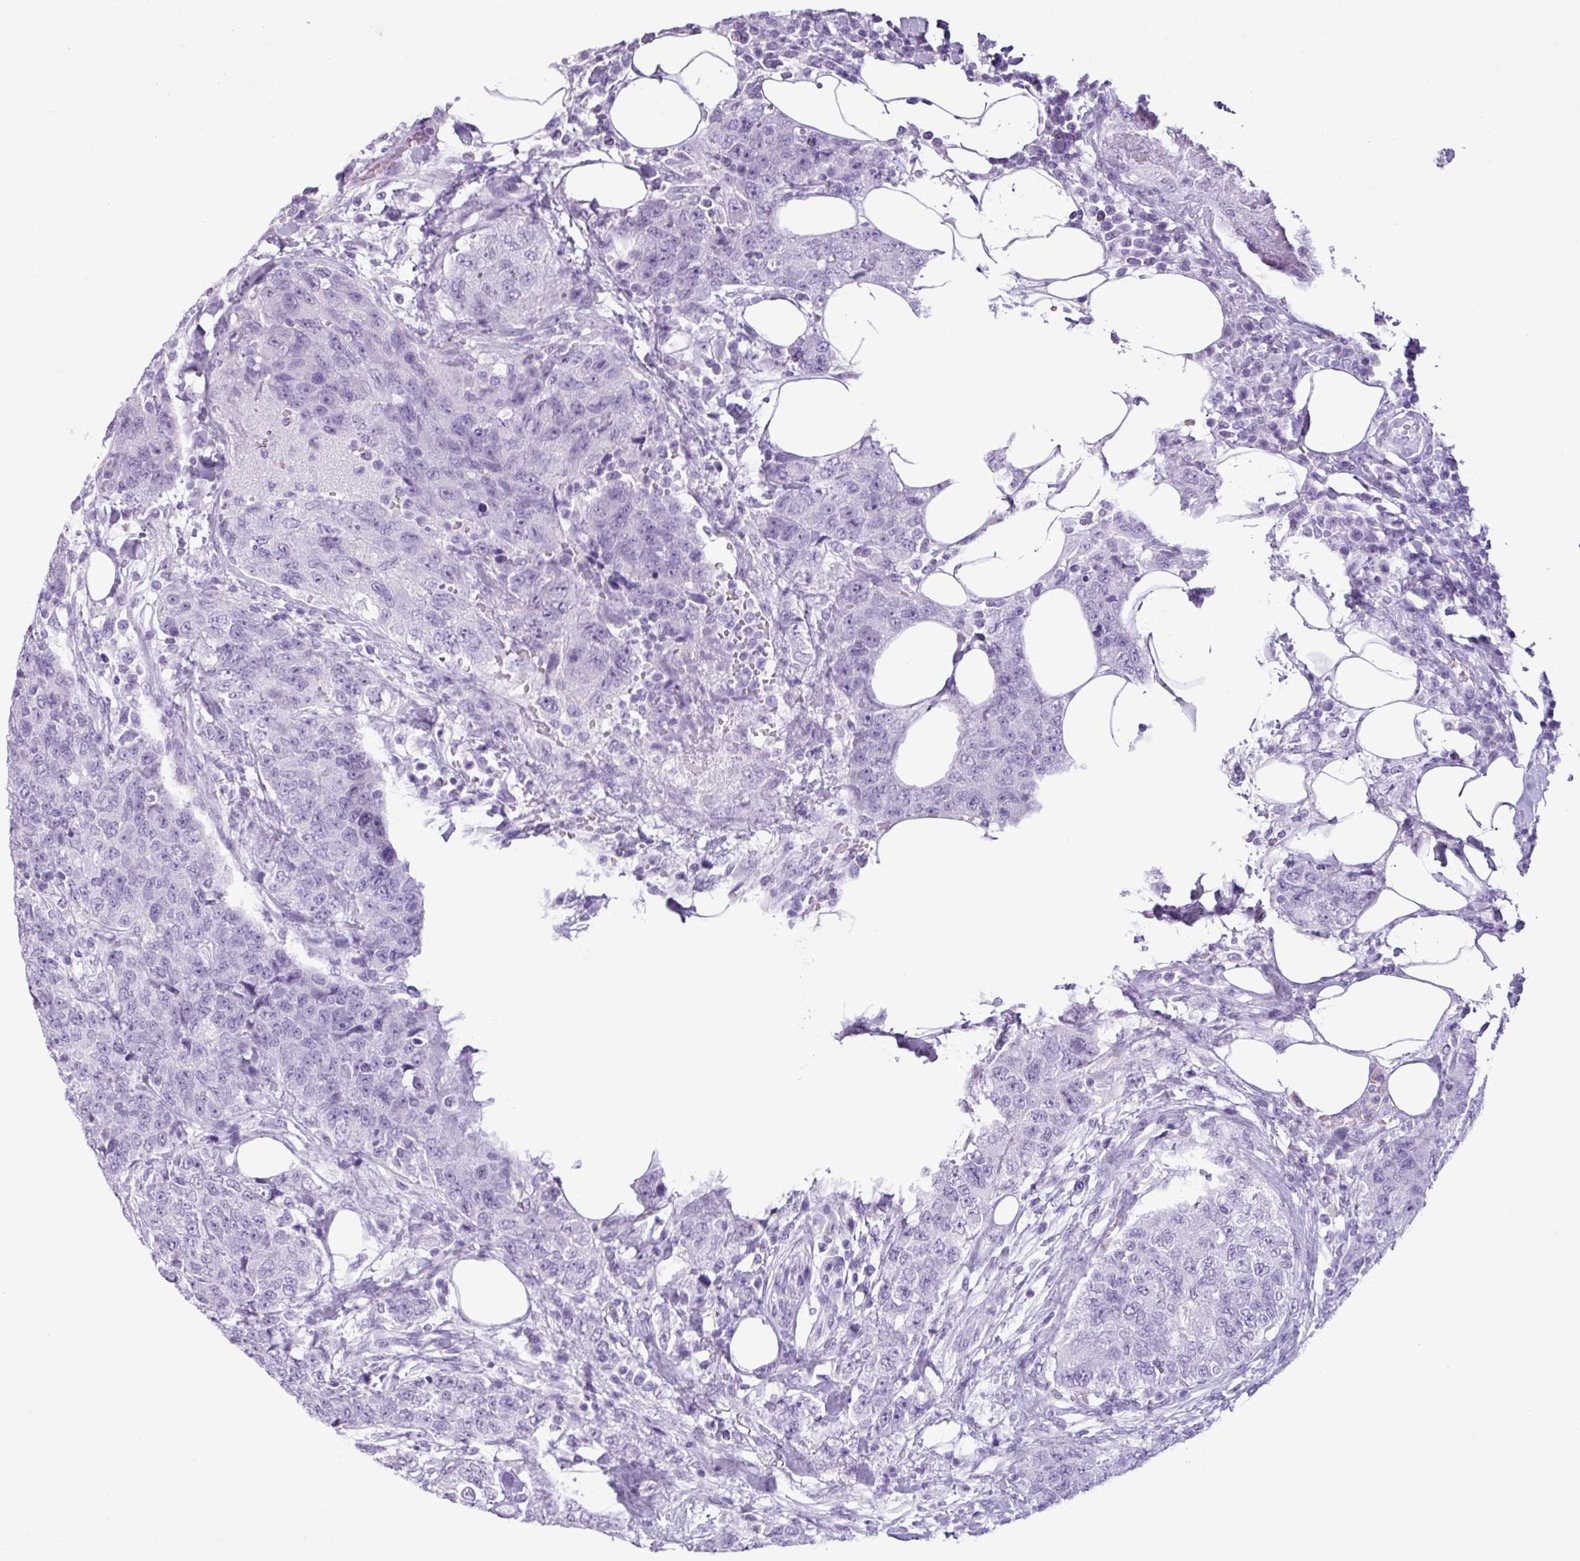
{"staining": {"intensity": "negative", "quantity": "none", "location": "none"}, "tissue": "urothelial cancer", "cell_type": "Tumor cells", "image_type": "cancer", "snomed": [{"axis": "morphology", "description": "Urothelial carcinoma, High grade"}, {"axis": "topography", "description": "Urinary bladder"}], "caption": "IHC of human urothelial carcinoma (high-grade) reveals no expression in tumor cells.", "gene": "SCT", "patient": {"sex": "female", "age": 78}}